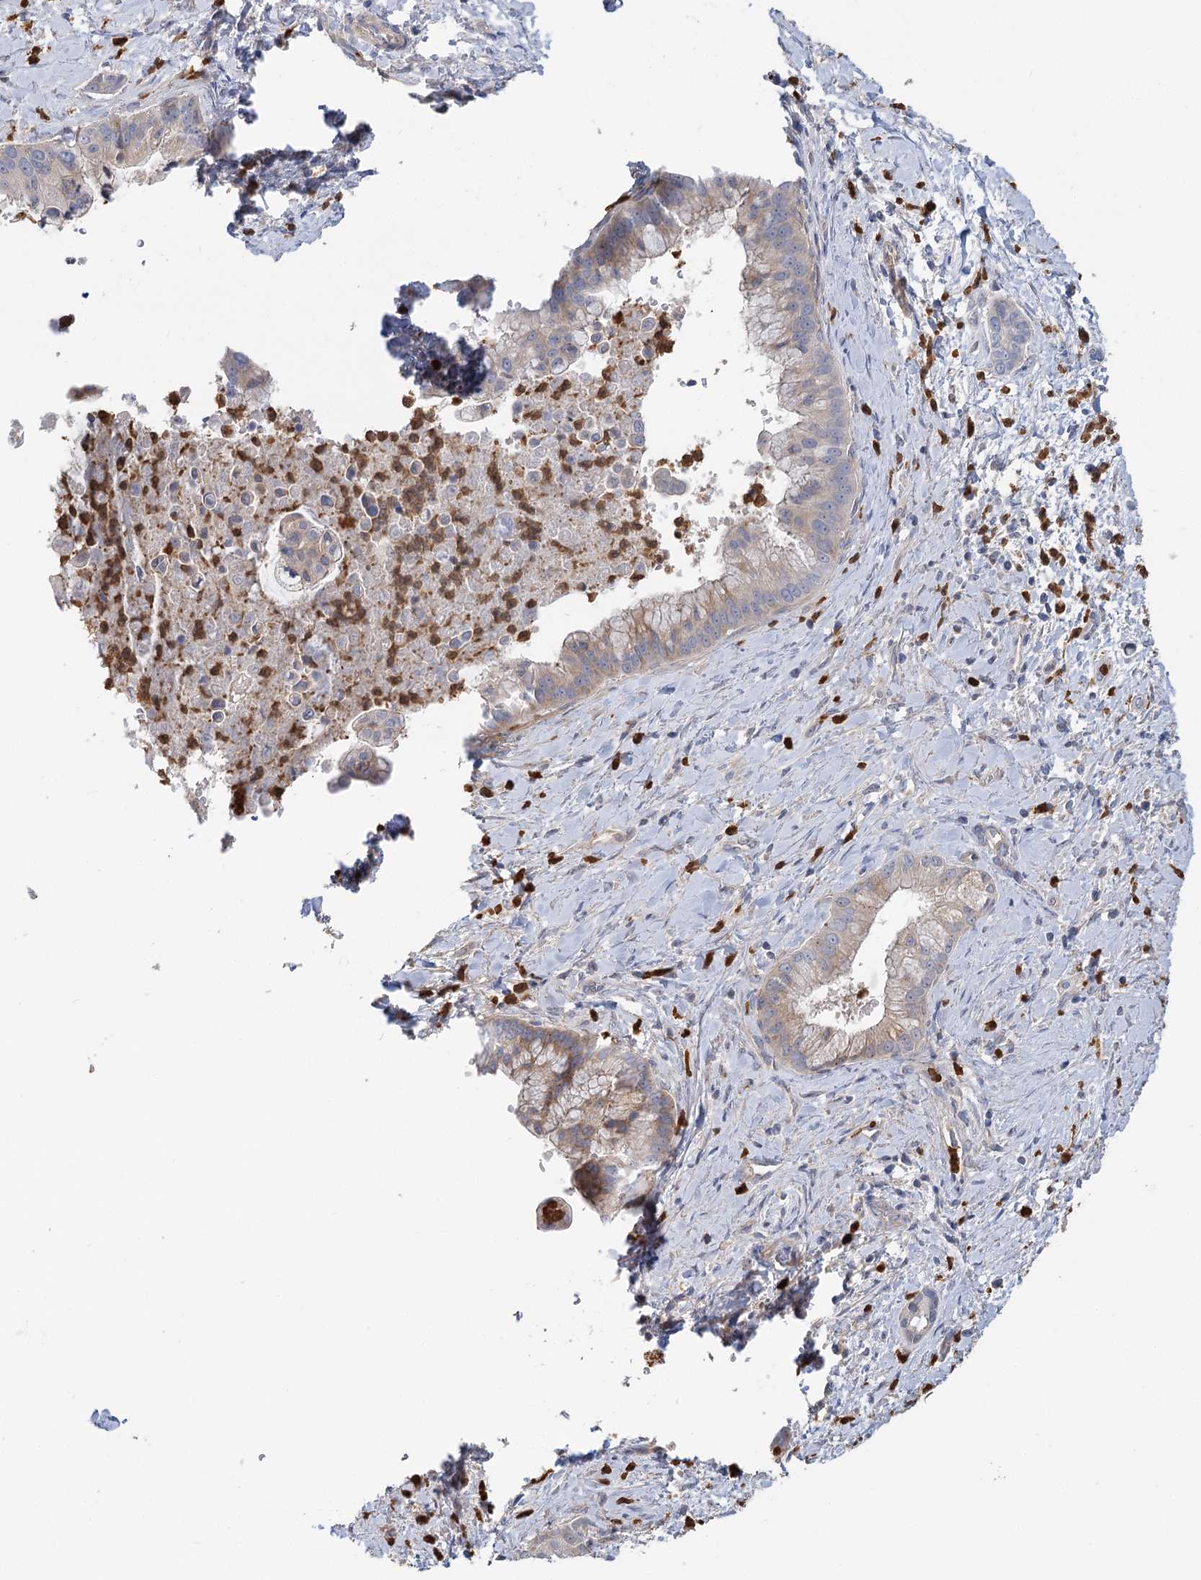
{"staining": {"intensity": "weak", "quantity": "<25%", "location": "cytoplasmic/membranous"}, "tissue": "liver cancer", "cell_type": "Tumor cells", "image_type": "cancer", "snomed": [{"axis": "morphology", "description": "Cholangiocarcinoma"}, {"axis": "topography", "description": "Liver"}], "caption": "IHC histopathology image of human liver cancer (cholangiocarcinoma) stained for a protein (brown), which displays no staining in tumor cells.", "gene": "EPB41L5", "patient": {"sex": "female", "age": 54}}